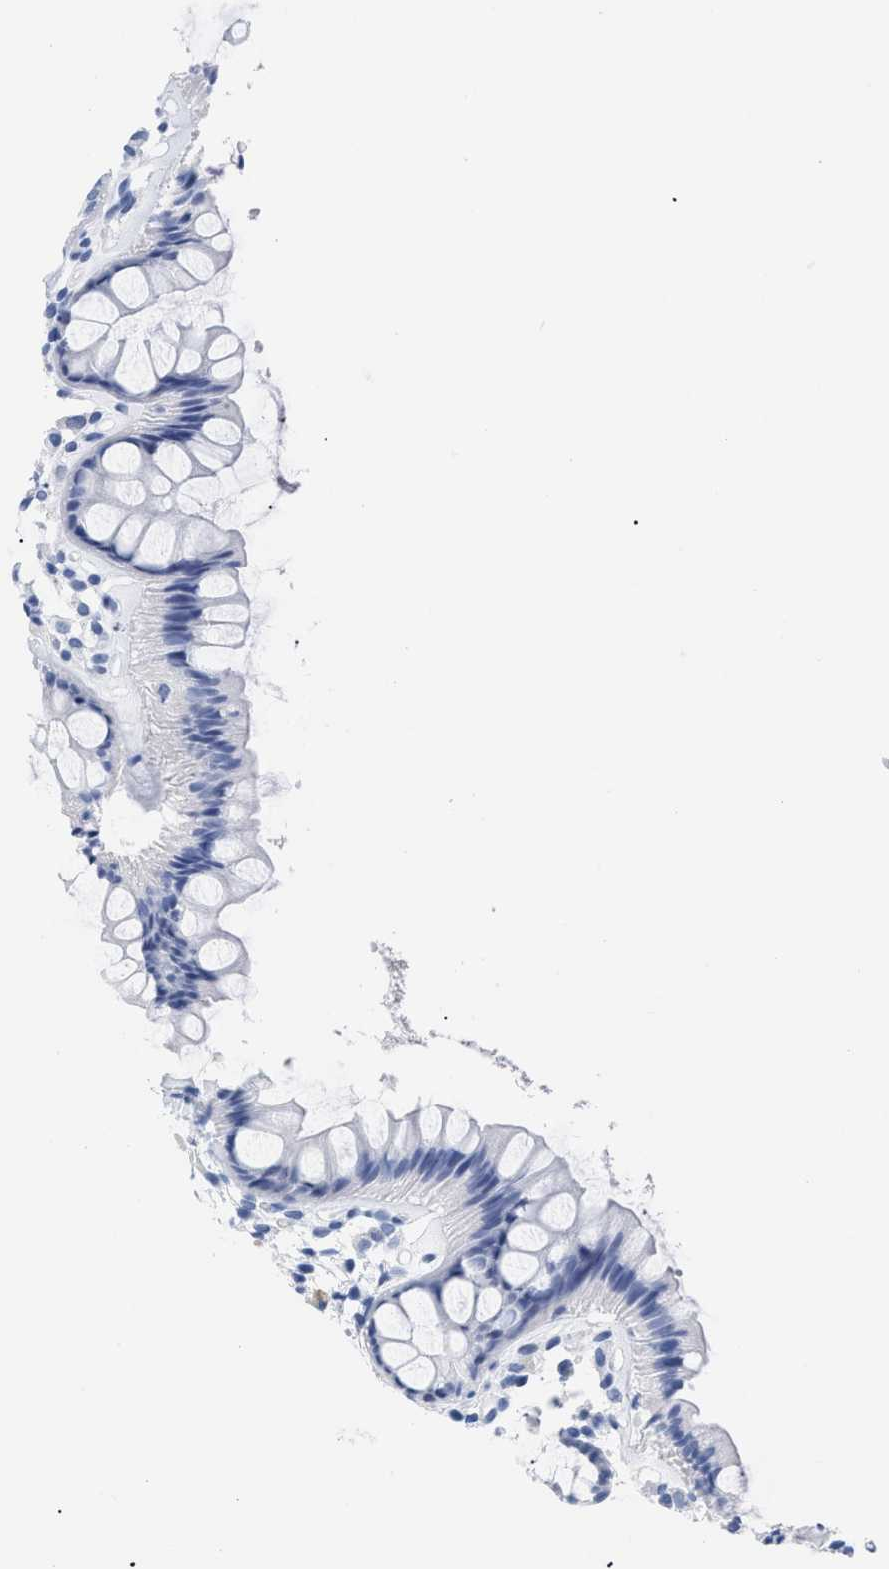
{"staining": {"intensity": "negative", "quantity": "none", "location": "none"}, "tissue": "rectum", "cell_type": "Glandular cells", "image_type": "normal", "snomed": [{"axis": "morphology", "description": "Normal tissue, NOS"}, {"axis": "topography", "description": "Rectum"}], "caption": "This is a image of immunohistochemistry (IHC) staining of benign rectum, which shows no expression in glandular cells. The staining was performed using DAB to visualize the protein expression in brown, while the nuclei were stained in blue with hematoxylin (Magnification: 20x).", "gene": "DUSP26", "patient": {"sex": "female", "age": 66}}